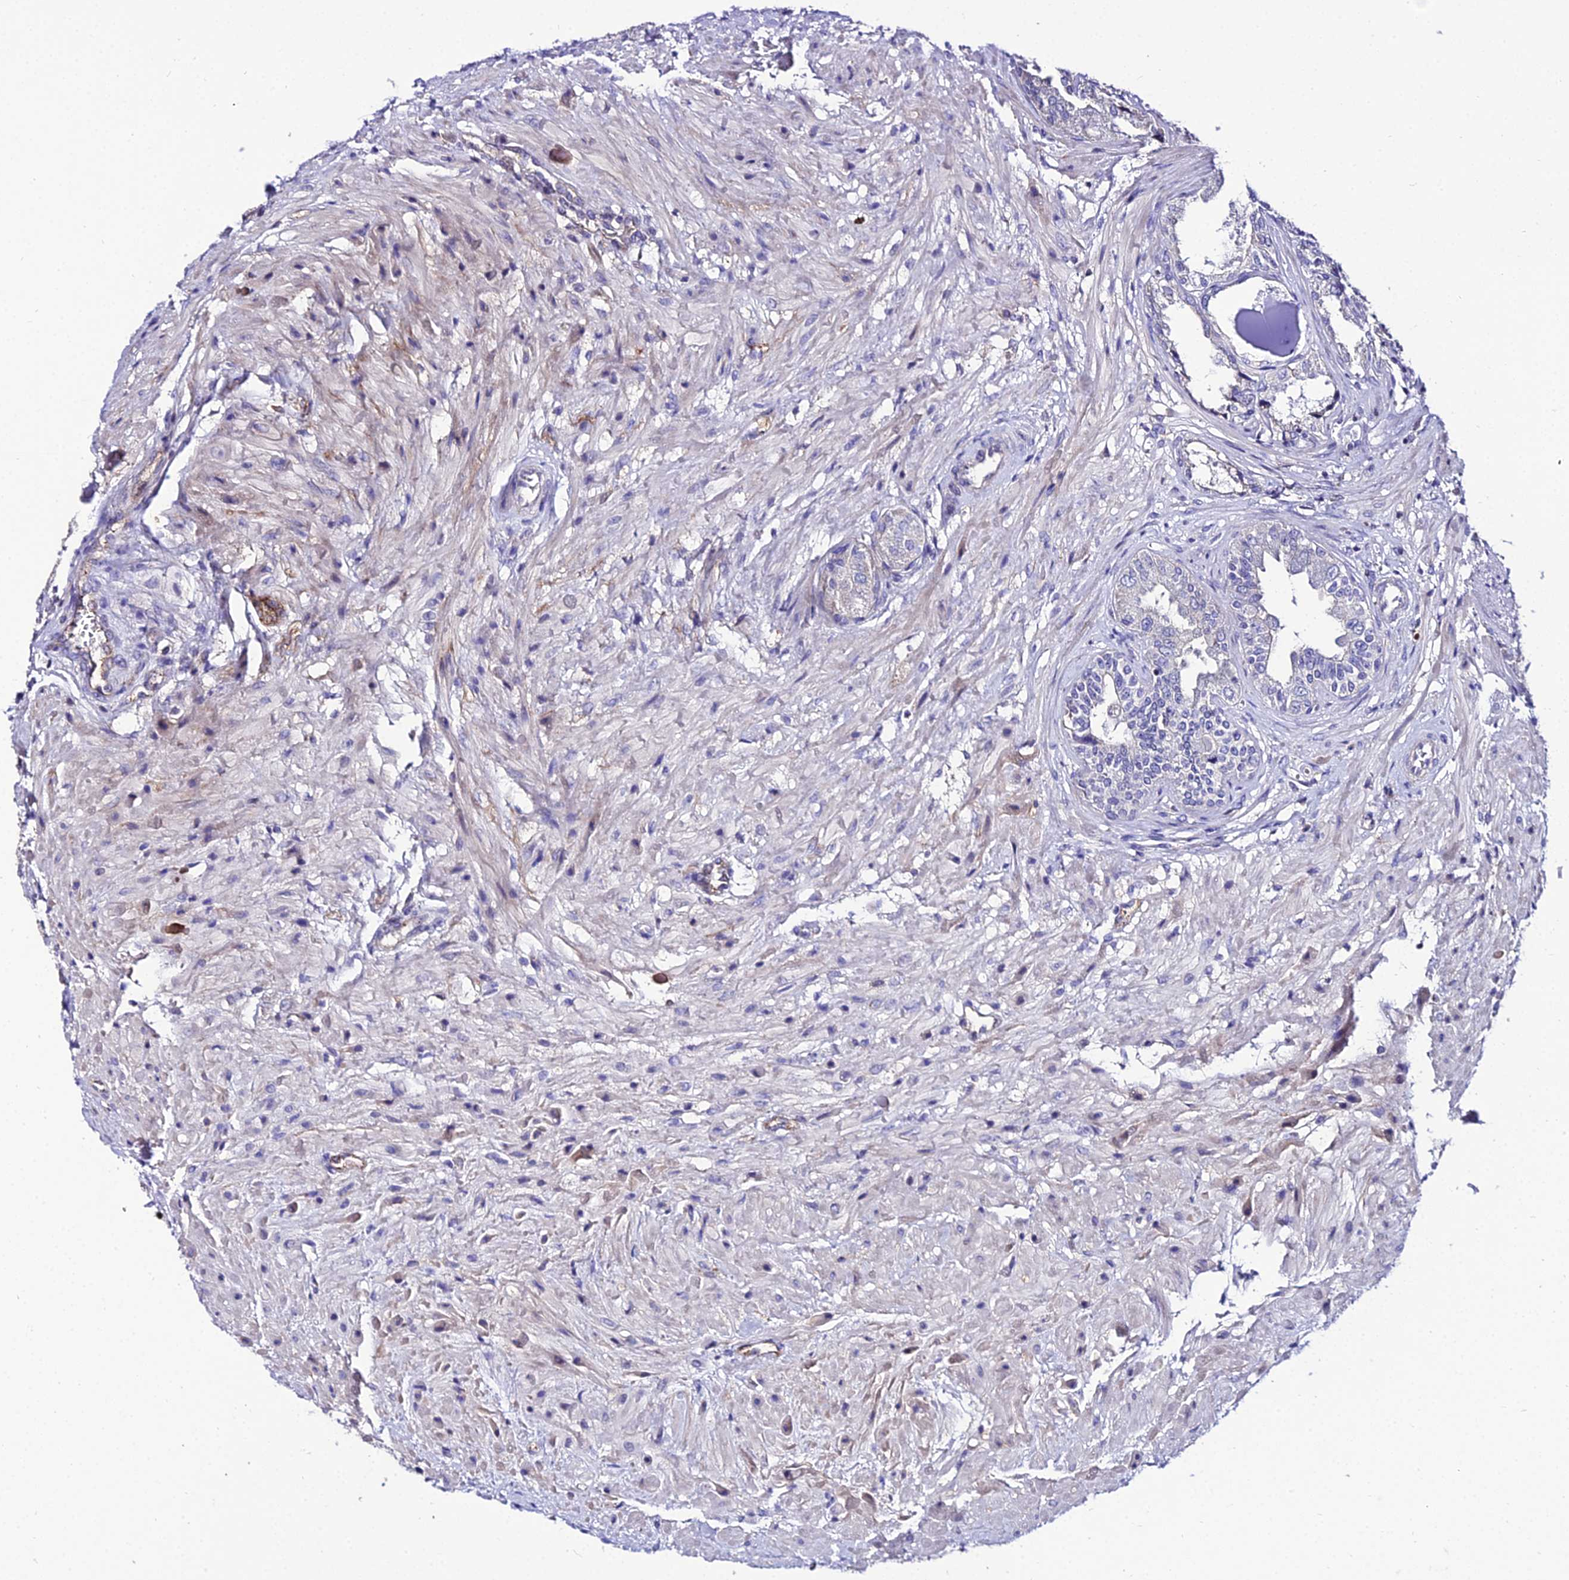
{"staining": {"intensity": "negative", "quantity": "none", "location": "none"}, "tissue": "seminal vesicle", "cell_type": "Glandular cells", "image_type": "normal", "snomed": [{"axis": "morphology", "description": "Normal tissue, NOS"}, {"axis": "topography", "description": "Seminal veicle"}], "caption": "Seminal vesicle was stained to show a protein in brown. There is no significant staining in glandular cells.", "gene": "SHQ1", "patient": {"sex": "male", "age": 63}}